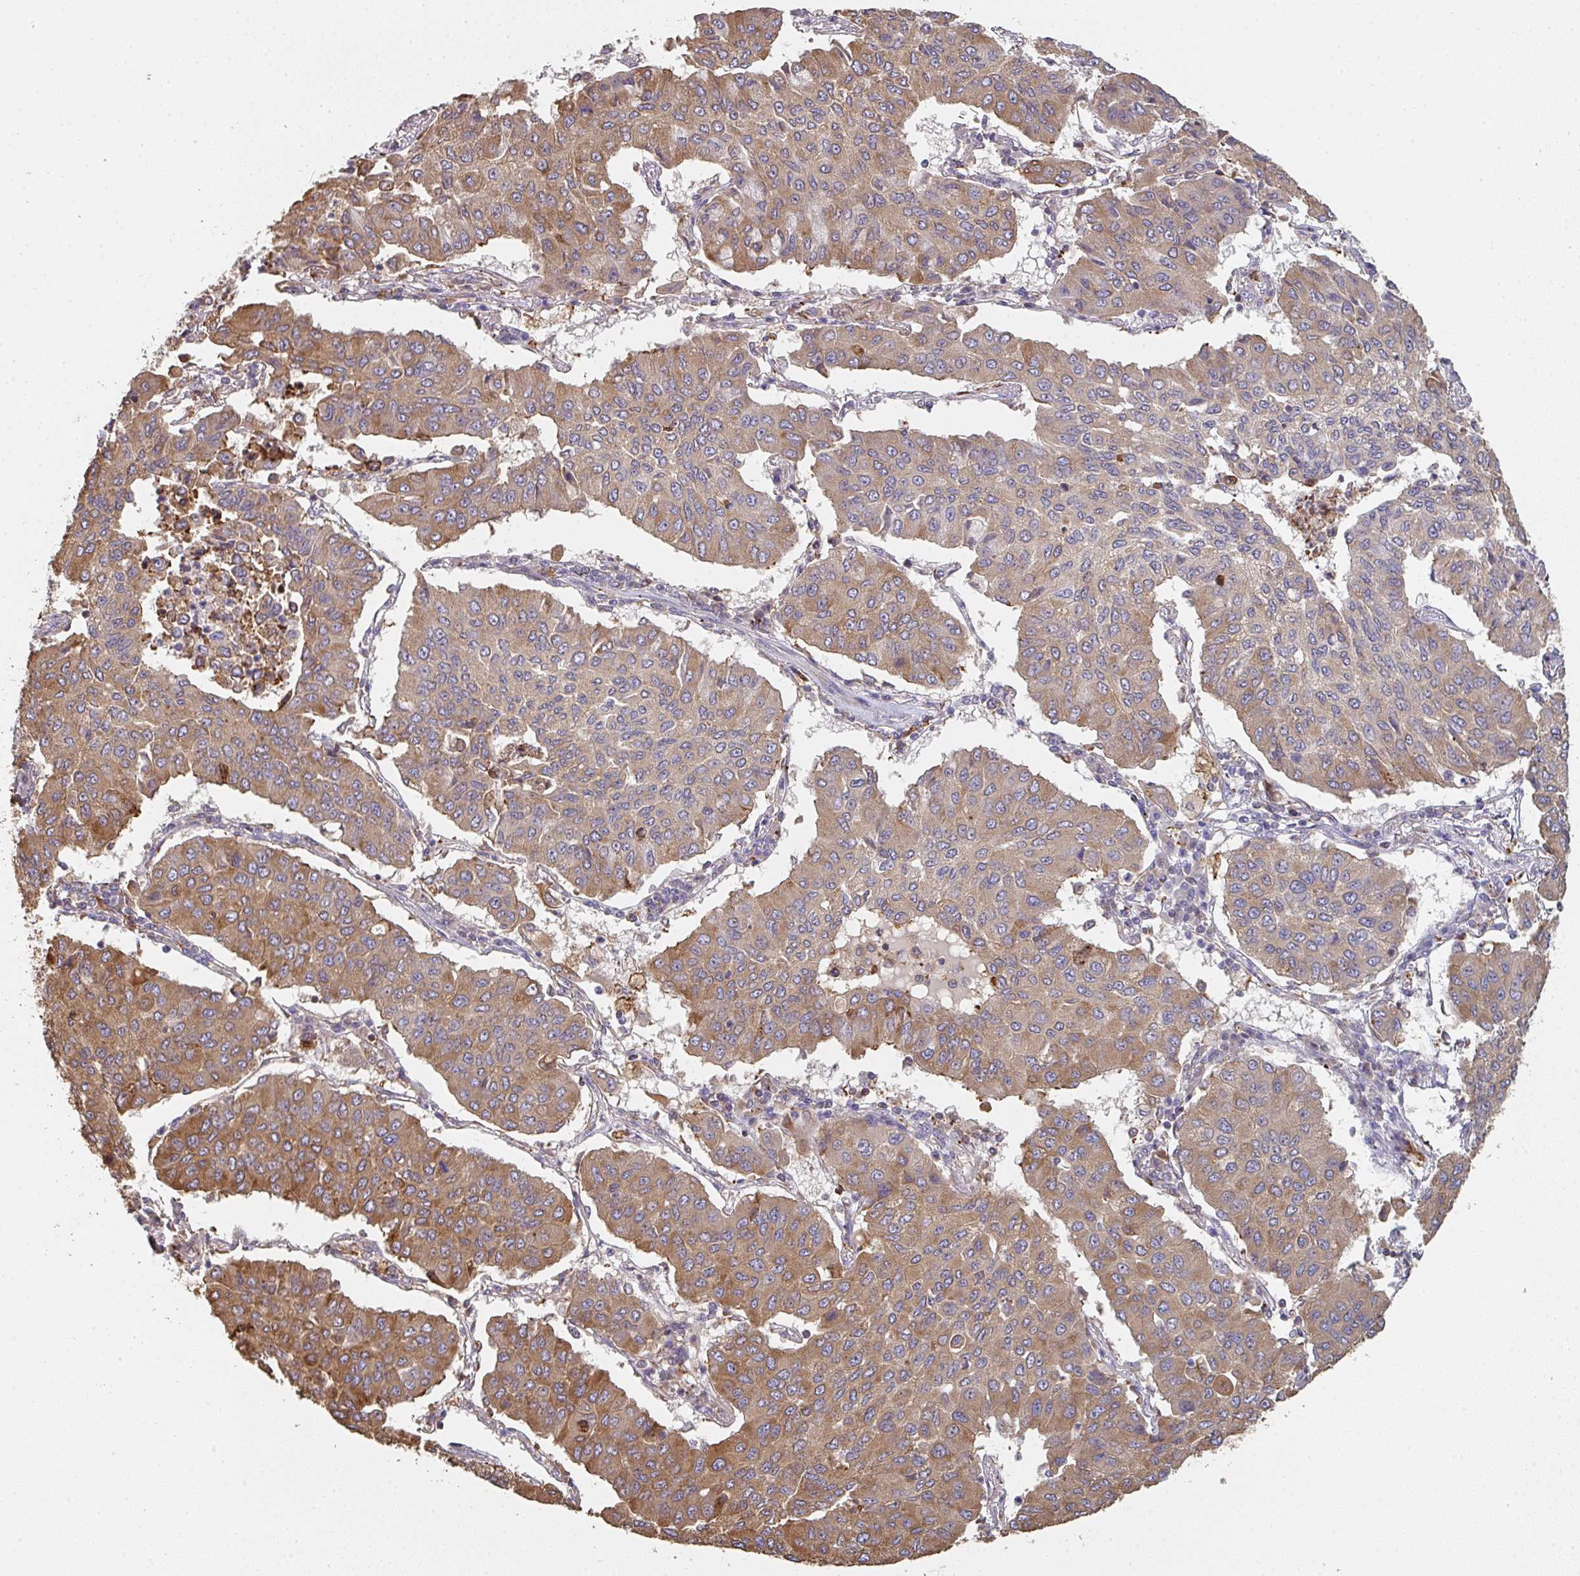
{"staining": {"intensity": "moderate", "quantity": ">75%", "location": "cytoplasmic/membranous"}, "tissue": "lung cancer", "cell_type": "Tumor cells", "image_type": "cancer", "snomed": [{"axis": "morphology", "description": "Squamous cell carcinoma, NOS"}, {"axis": "topography", "description": "Lung"}], "caption": "Moderate cytoplasmic/membranous protein positivity is present in about >75% of tumor cells in squamous cell carcinoma (lung). (Brightfield microscopy of DAB IHC at high magnification).", "gene": "POLG", "patient": {"sex": "male", "age": 74}}